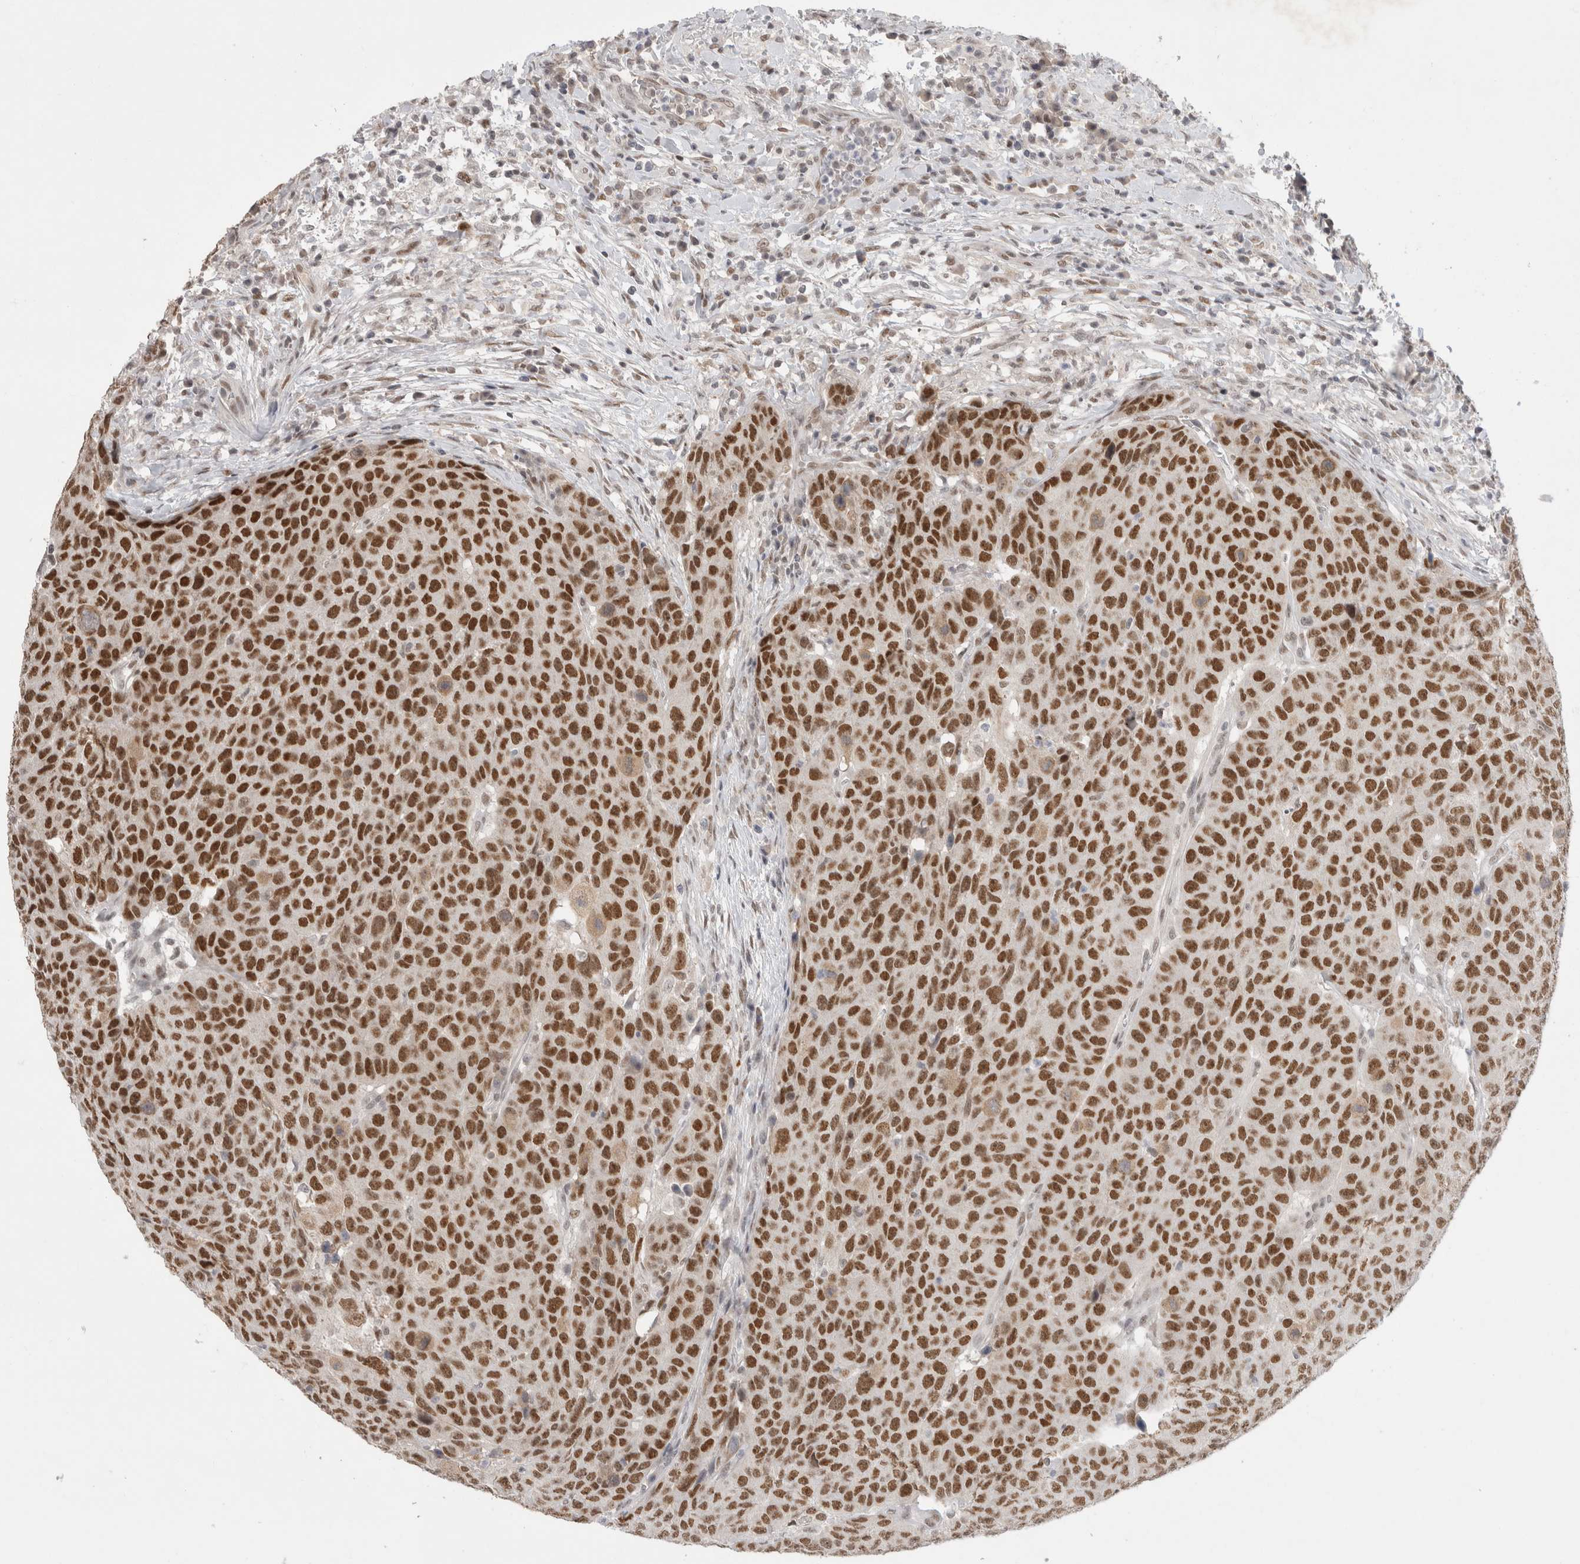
{"staining": {"intensity": "strong", "quantity": ">75%", "location": "nuclear"}, "tissue": "head and neck cancer", "cell_type": "Tumor cells", "image_type": "cancer", "snomed": [{"axis": "morphology", "description": "Squamous cell carcinoma, NOS"}, {"axis": "topography", "description": "Head-Neck"}], "caption": "Immunohistochemistry (IHC) of human head and neck squamous cell carcinoma shows high levels of strong nuclear positivity in about >75% of tumor cells.", "gene": "RECQL4", "patient": {"sex": "male", "age": 66}}